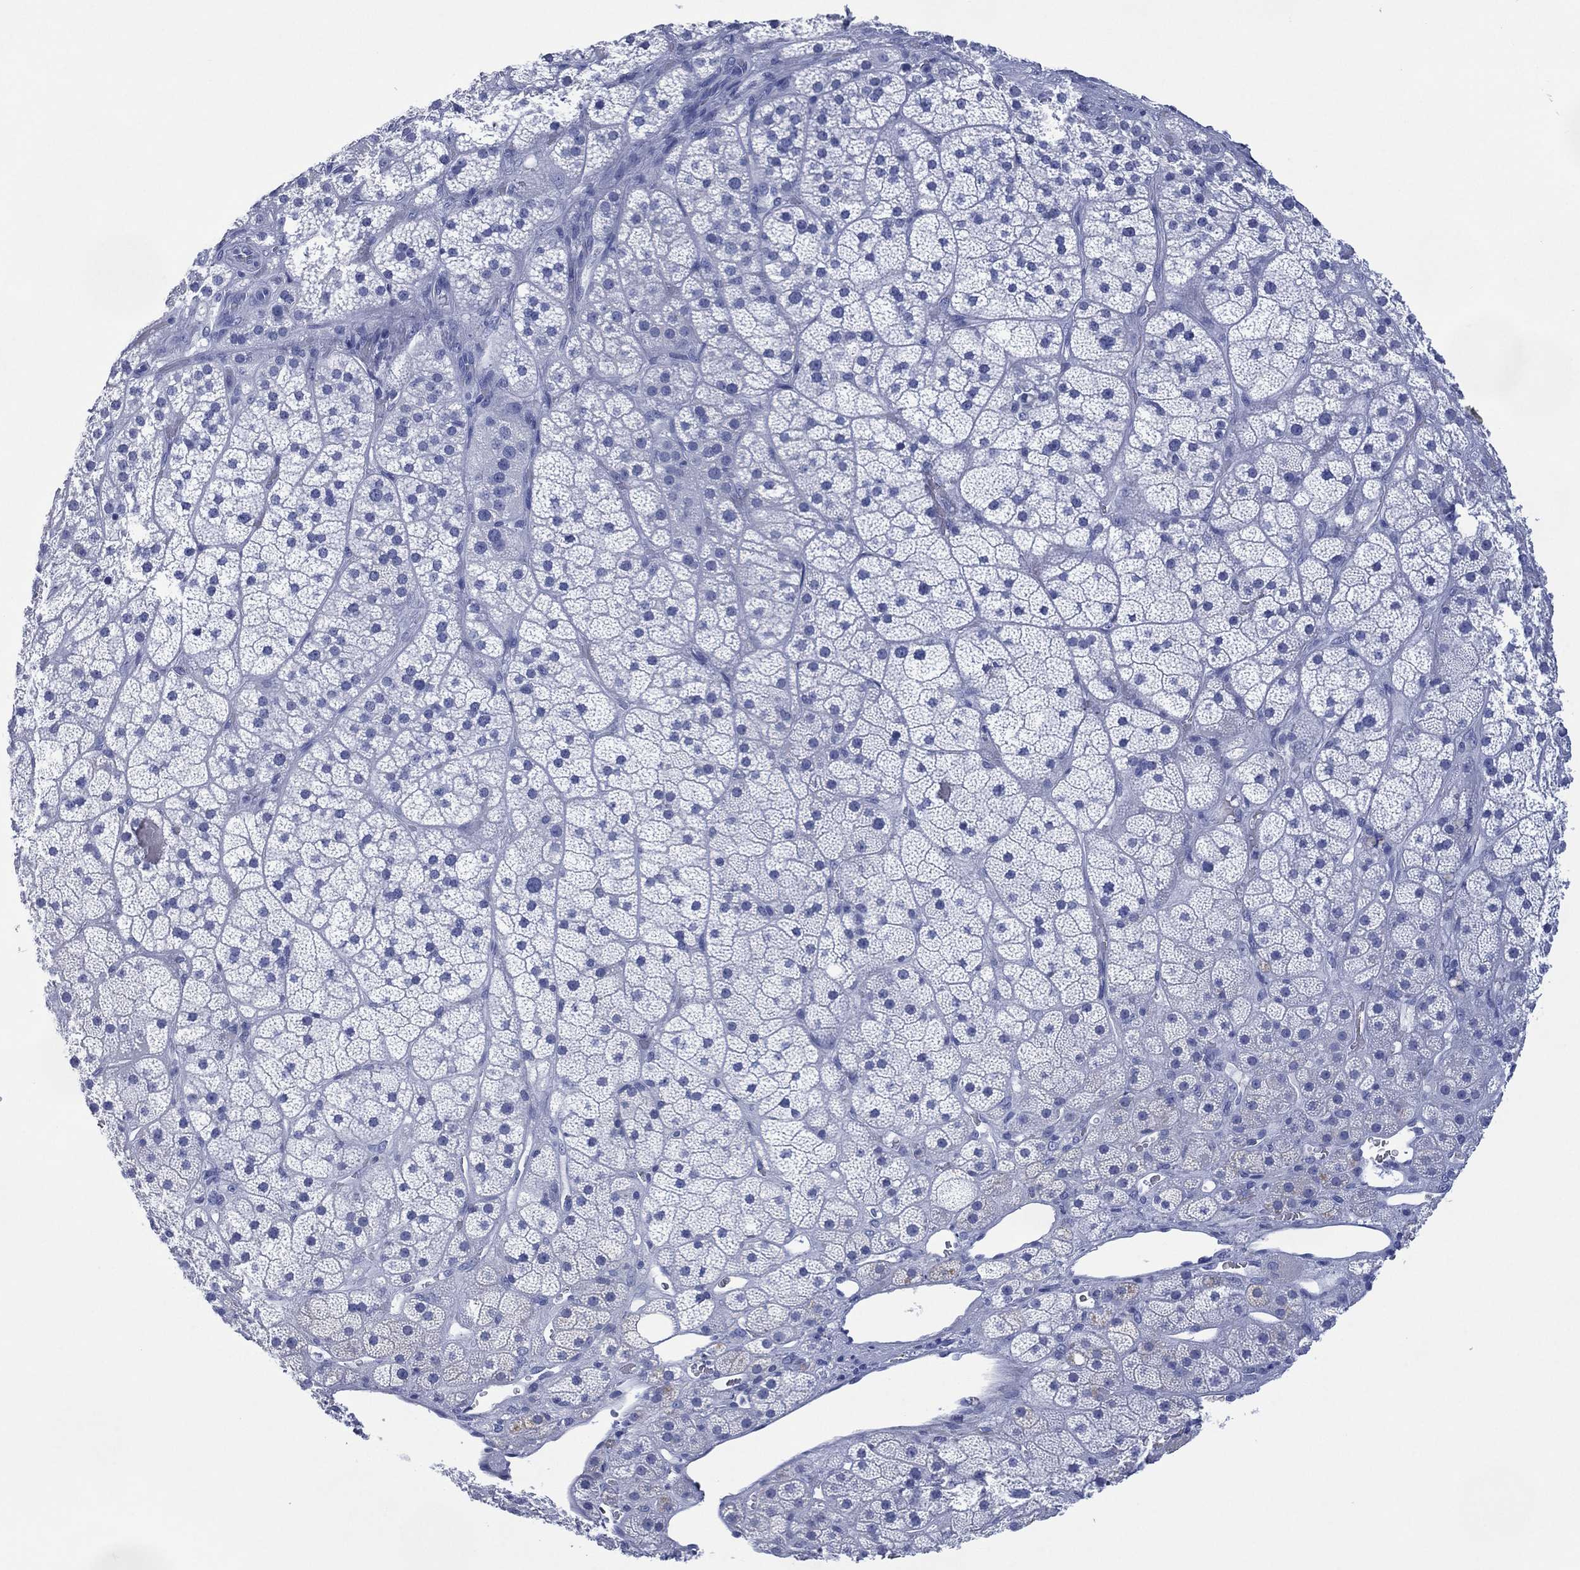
{"staining": {"intensity": "negative", "quantity": "none", "location": "none"}, "tissue": "adrenal gland", "cell_type": "Glandular cells", "image_type": "normal", "snomed": [{"axis": "morphology", "description": "Normal tissue, NOS"}, {"axis": "topography", "description": "Adrenal gland"}], "caption": "This is a image of IHC staining of unremarkable adrenal gland, which shows no positivity in glandular cells. The staining was performed using DAB (3,3'-diaminobenzidine) to visualize the protein expression in brown, while the nuclei were stained in blue with hematoxylin (Magnification: 20x).", "gene": "SIGLECL1", "patient": {"sex": "male", "age": 57}}